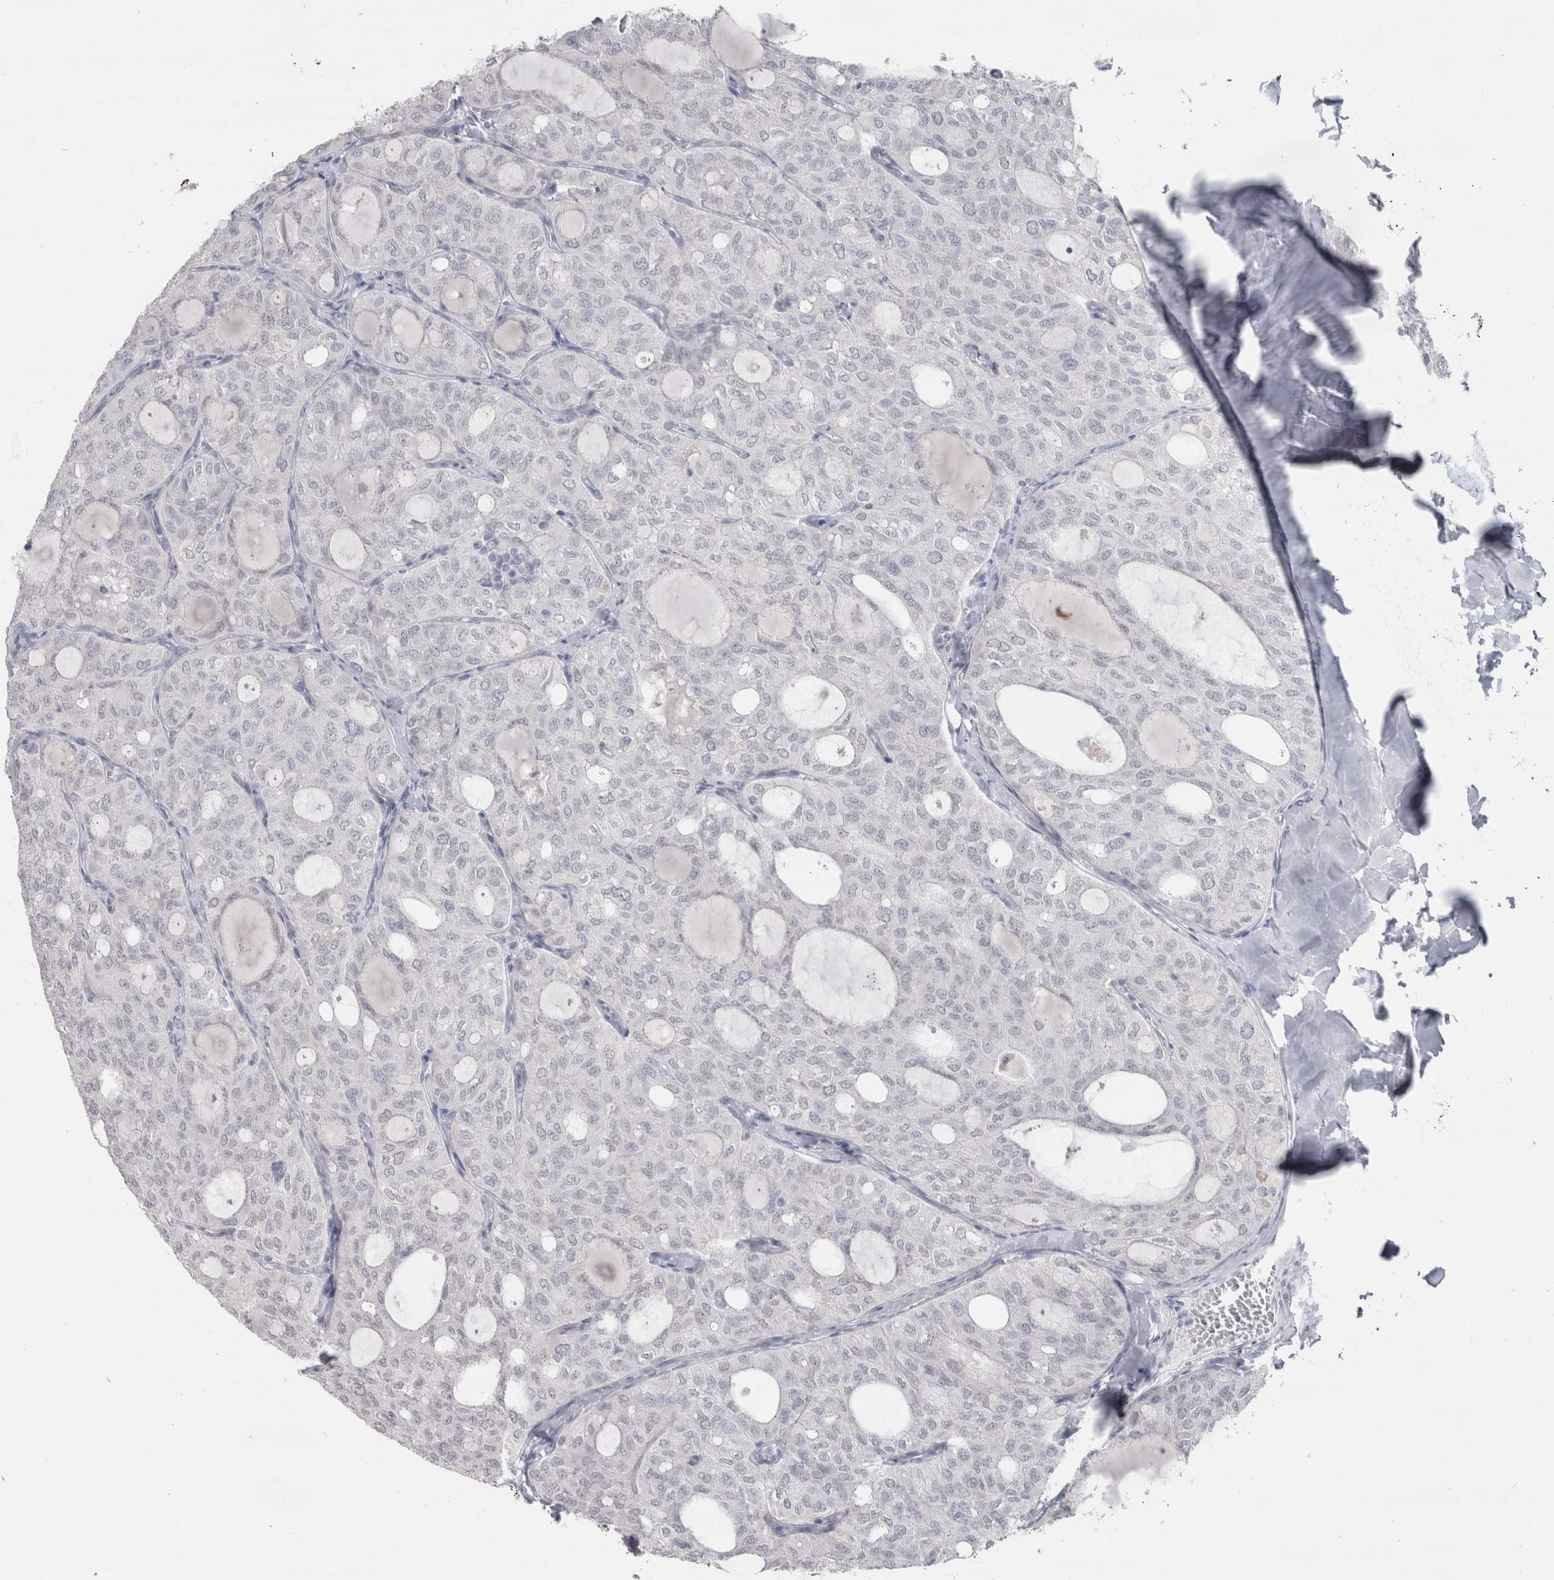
{"staining": {"intensity": "negative", "quantity": "none", "location": "none"}, "tissue": "thyroid cancer", "cell_type": "Tumor cells", "image_type": "cancer", "snomed": [{"axis": "morphology", "description": "Follicular adenoma carcinoma, NOS"}, {"axis": "topography", "description": "Thyroid gland"}], "caption": "Protein analysis of thyroid follicular adenoma carcinoma exhibits no significant positivity in tumor cells. Nuclei are stained in blue.", "gene": "CDH17", "patient": {"sex": "male", "age": 75}}